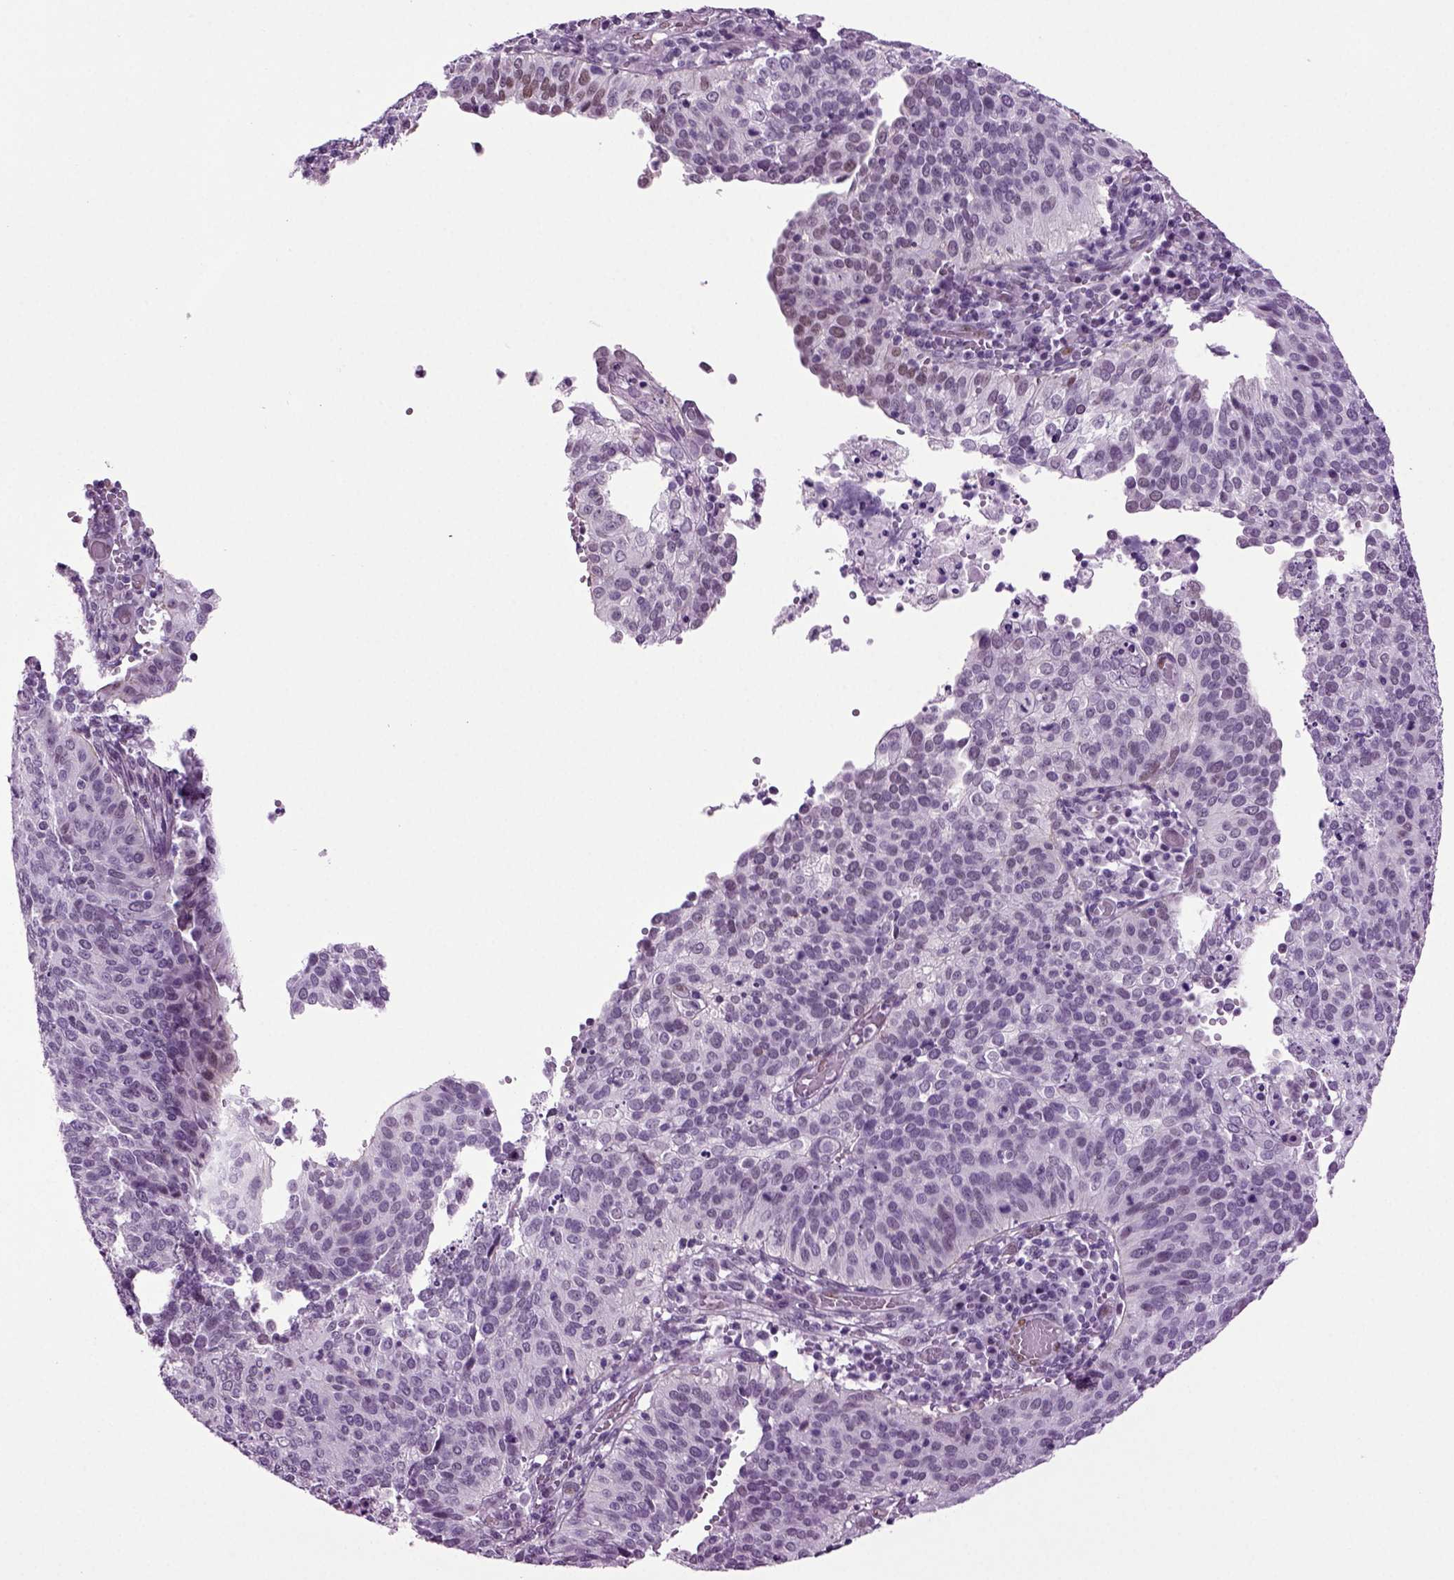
{"staining": {"intensity": "negative", "quantity": "none", "location": "none"}, "tissue": "cervical cancer", "cell_type": "Tumor cells", "image_type": "cancer", "snomed": [{"axis": "morphology", "description": "Squamous cell carcinoma, NOS"}, {"axis": "topography", "description": "Cervix"}], "caption": "This micrograph is of cervical squamous cell carcinoma stained with immunohistochemistry to label a protein in brown with the nuclei are counter-stained blue. There is no staining in tumor cells.", "gene": "RFX3", "patient": {"sex": "female", "age": 39}}